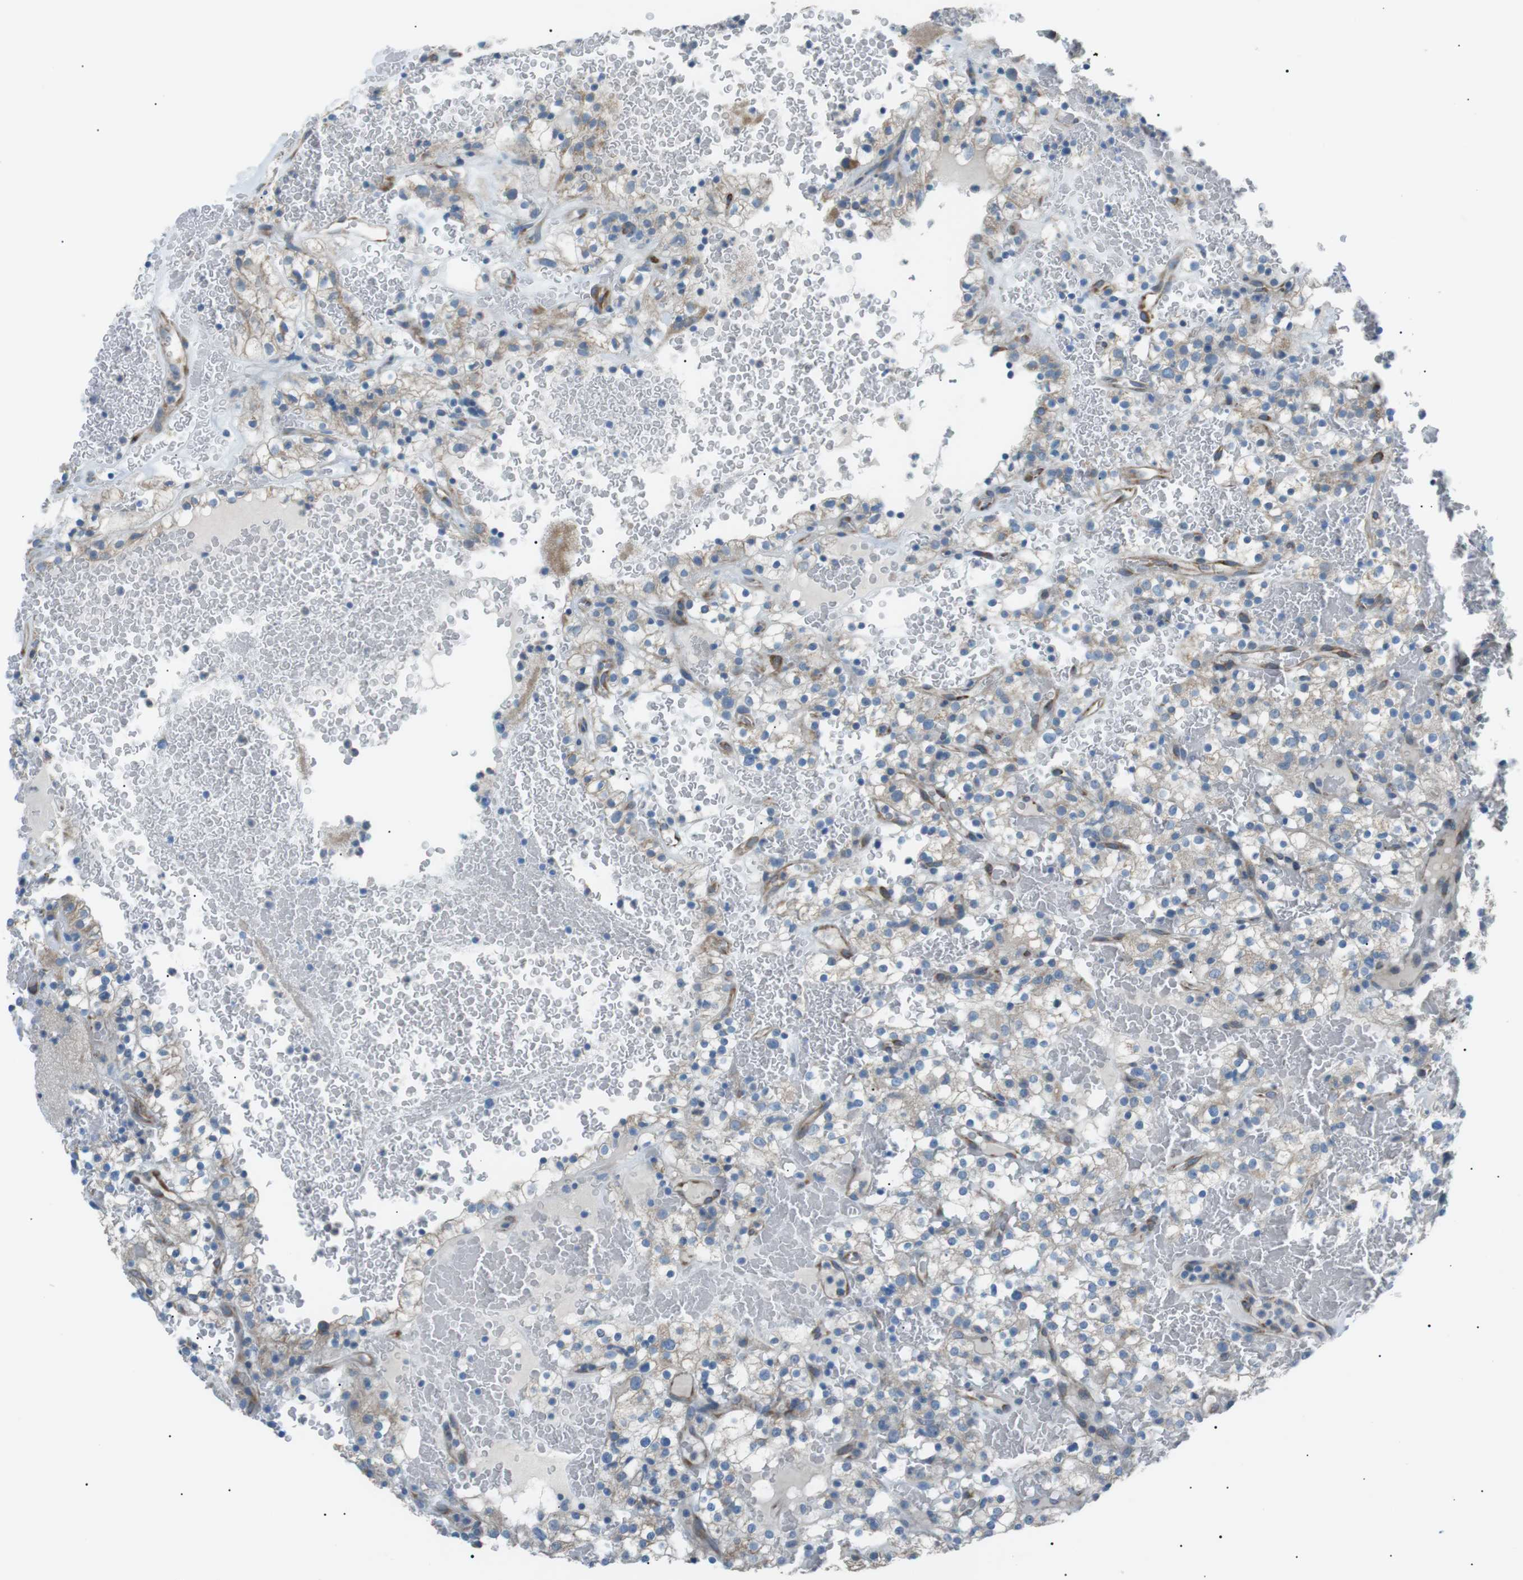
{"staining": {"intensity": "negative", "quantity": "none", "location": "none"}, "tissue": "renal cancer", "cell_type": "Tumor cells", "image_type": "cancer", "snomed": [{"axis": "morphology", "description": "Normal tissue, NOS"}, {"axis": "morphology", "description": "Adenocarcinoma, NOS"}, {"axis": "topography", "description": "Kidney"}], "caption": "Tumor cells show no significant staining in adenocarcinoma (renal).", "gene": "MTARC2", "patient": {"sex": "female", "age": 72}}